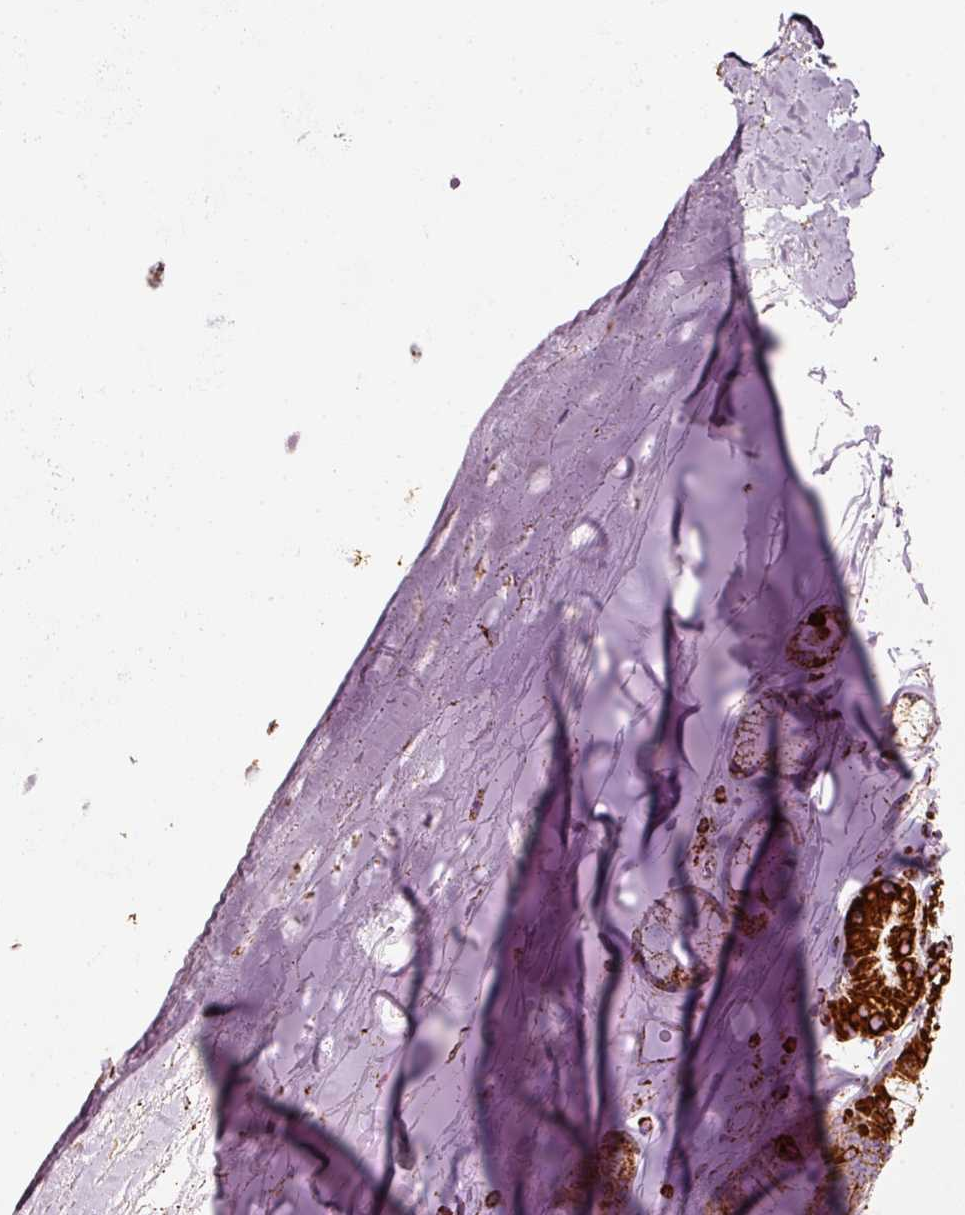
{"staining": {"intensity": "moderate", "quantity": "<25%", "location": "cytoplasmic/membranous"}, "tissue": "adipose tissue", "cell_type": "Adipocytes", "image_type": "normal", "snomed": [{"axis": "morphology", "description": "Normal tissue, NOS"}, {"axis": "topography", "description": "Cartilage tissue"}, {"axis": "topography", "description": "Bronchus"}], "caption": "Protein staining reveals moderate cytoplasmic/membranous expression in approximately <25% of adipocytes in benign adipose tissue.", "gene": "UQCRC1", "patient": {"sex": "female", "age": 72}}